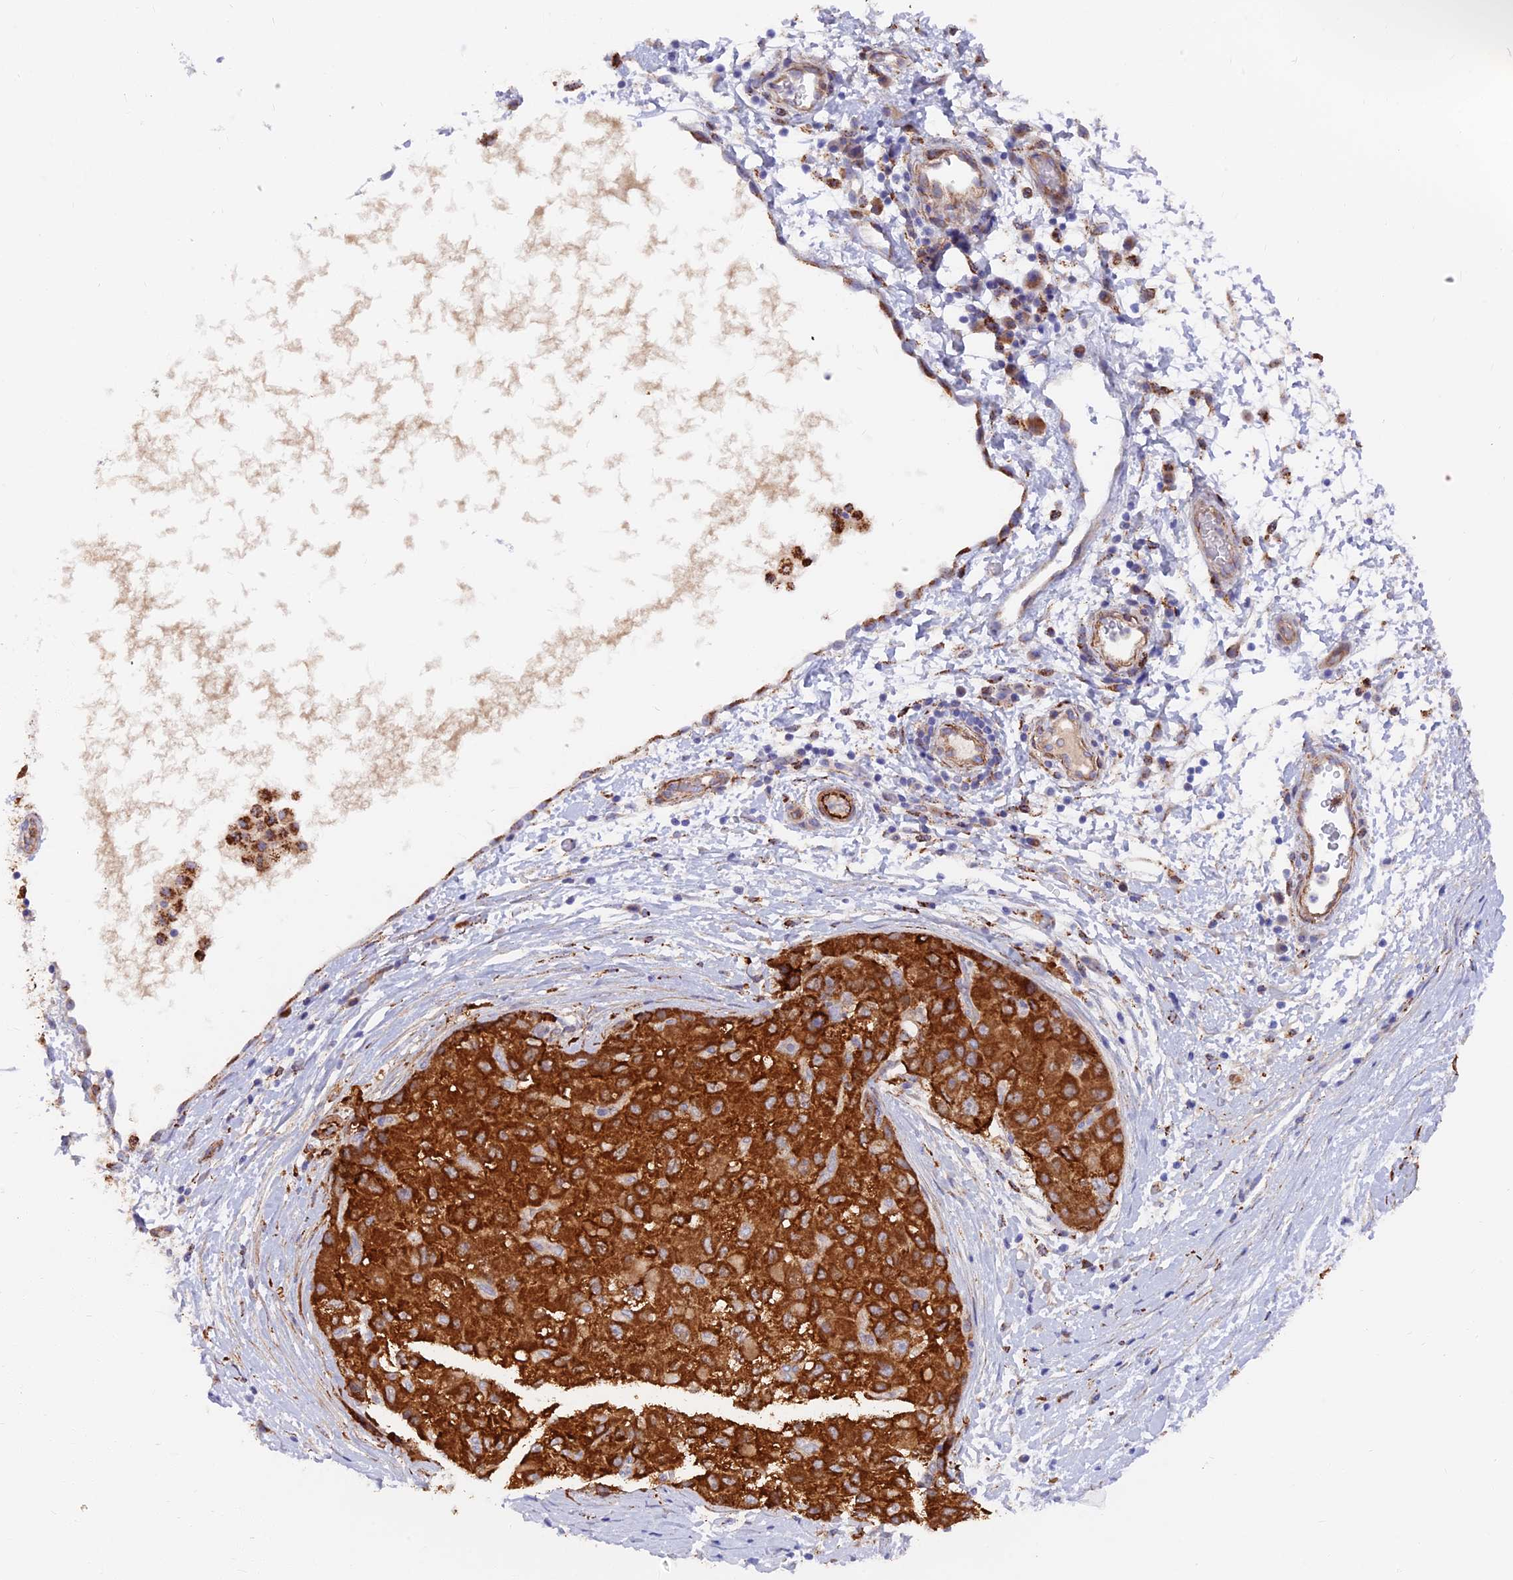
{"staining": {"intensity": "strong", "quantity": ">75%", "location": "cytoplasmic/membranous"}, "tissue": "liver cancer", "cell_type": "Tumor cells", "image_type": "cancer", "snomed": [{"axis": "morphology", "description": "Carcinoma, Hepatocellular, NOS"}, {"axis": "topography", "description": "Liver"}], "caption": "Immunohistochemical staining of human liver cancer (hepatocellular carcinoma) exhibits strong cytoplasmic/membranous protein positivity in approximately >75% of tumor cells.", "gene": "TIGD6", "patient": {"sex": "male", "age": 80}}